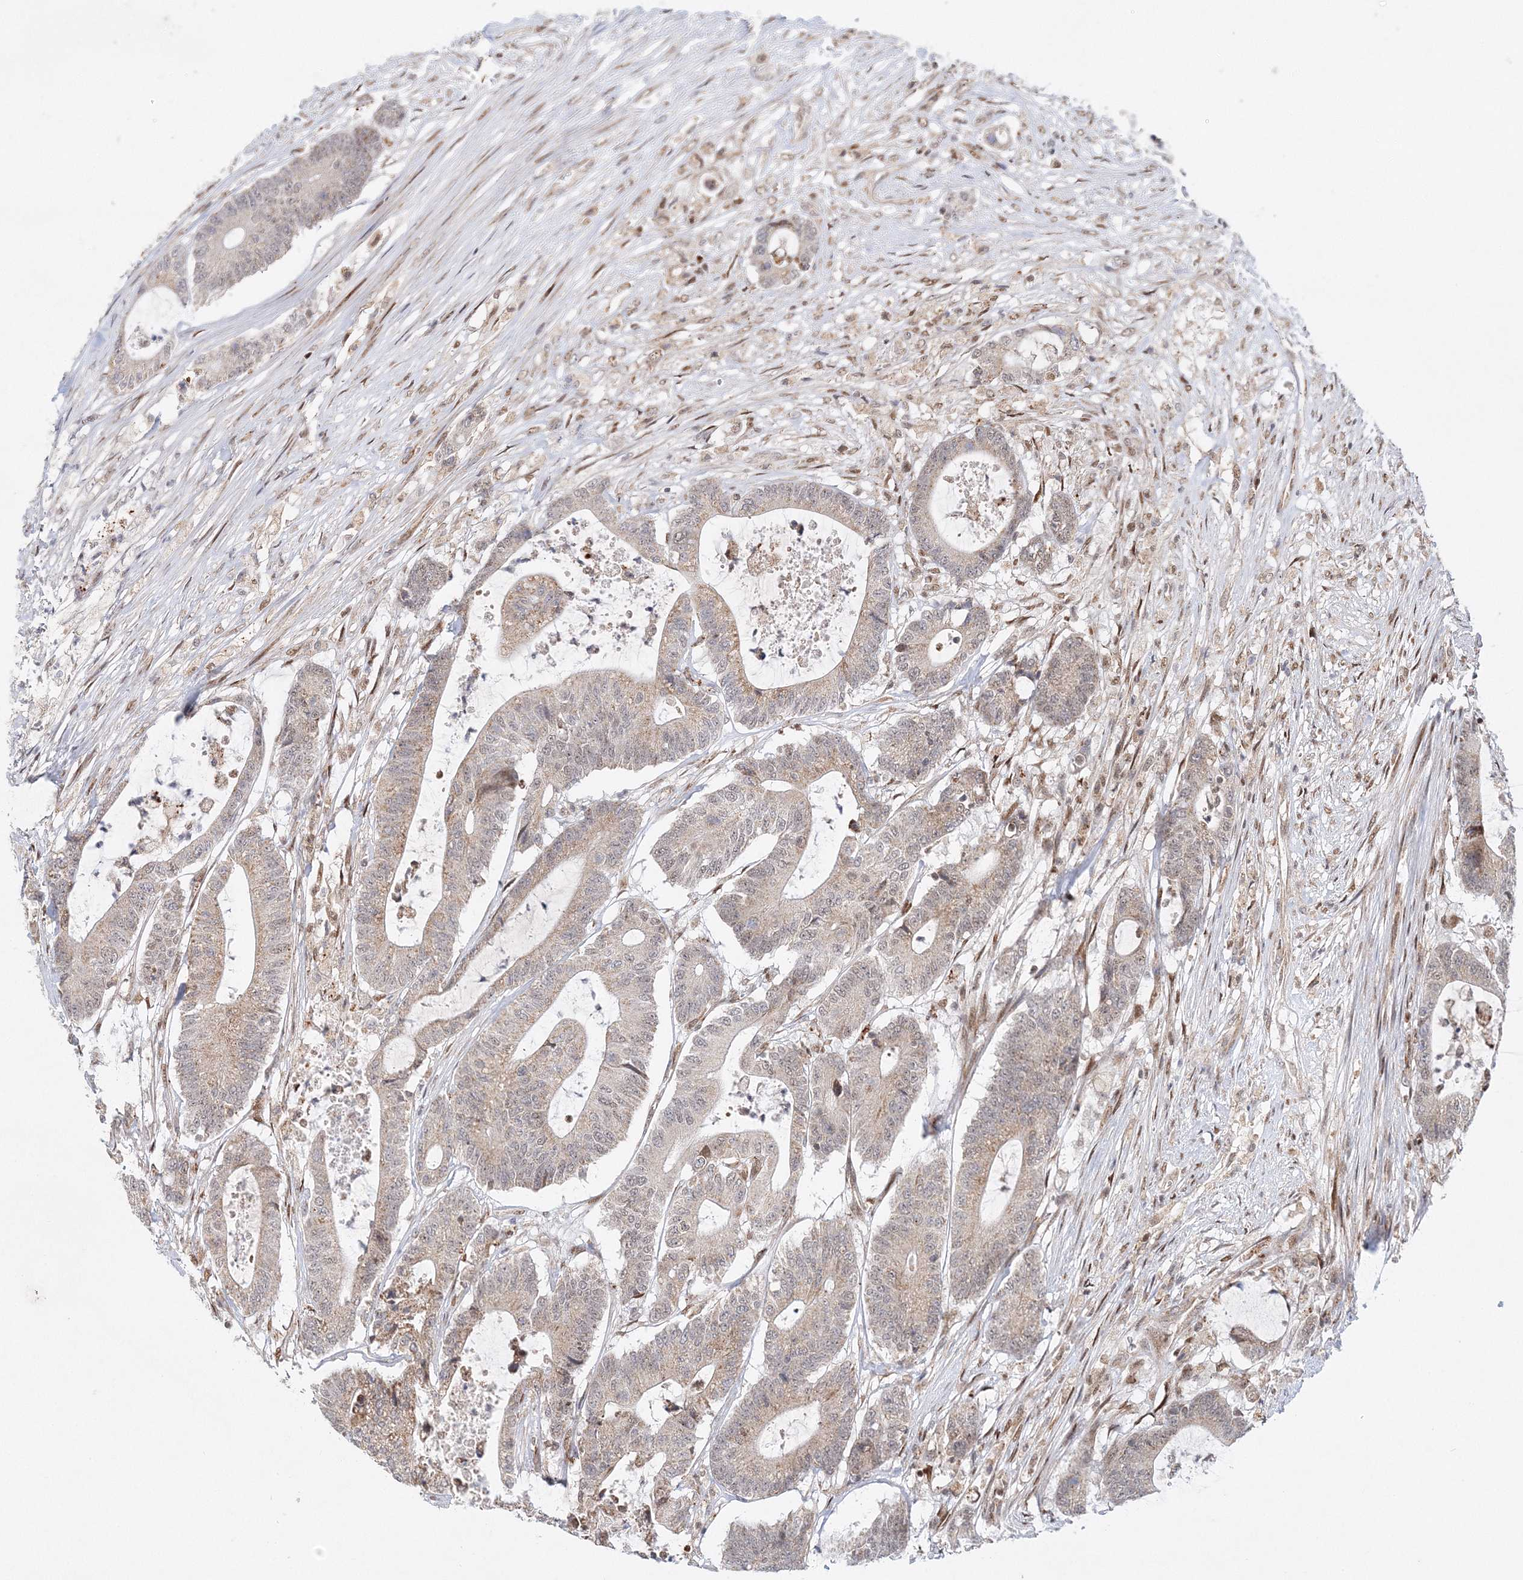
{"staining": {"intensity": "weak", "quantity": "<25%", "location": "cytoplasmic/membranous"}, "tissue": "colorectal cancer", "cell_type": "Tumor cells", "image_type": "cancer", "snomed": [{"axis": "morphology", "description": "Adenocarcinoma, NOS"}, {"axis": "topography", "description": "Colon"}], "caption": "A high-resolution photomicrograph shows immunohistochemistry (IHC) staining of colorectal adenocarcinoma, which demonstrates no significant staining in tumor cells. The staining was performed using DAB (3,3'-diaminobenzidine) to visualize the protein expression in brown, while the nuclei were stained in blue with hematoxylin (Magnification: 20x).", "gene": "RAB11FIP2", "patient": {"sex": "female", "age": 84}}